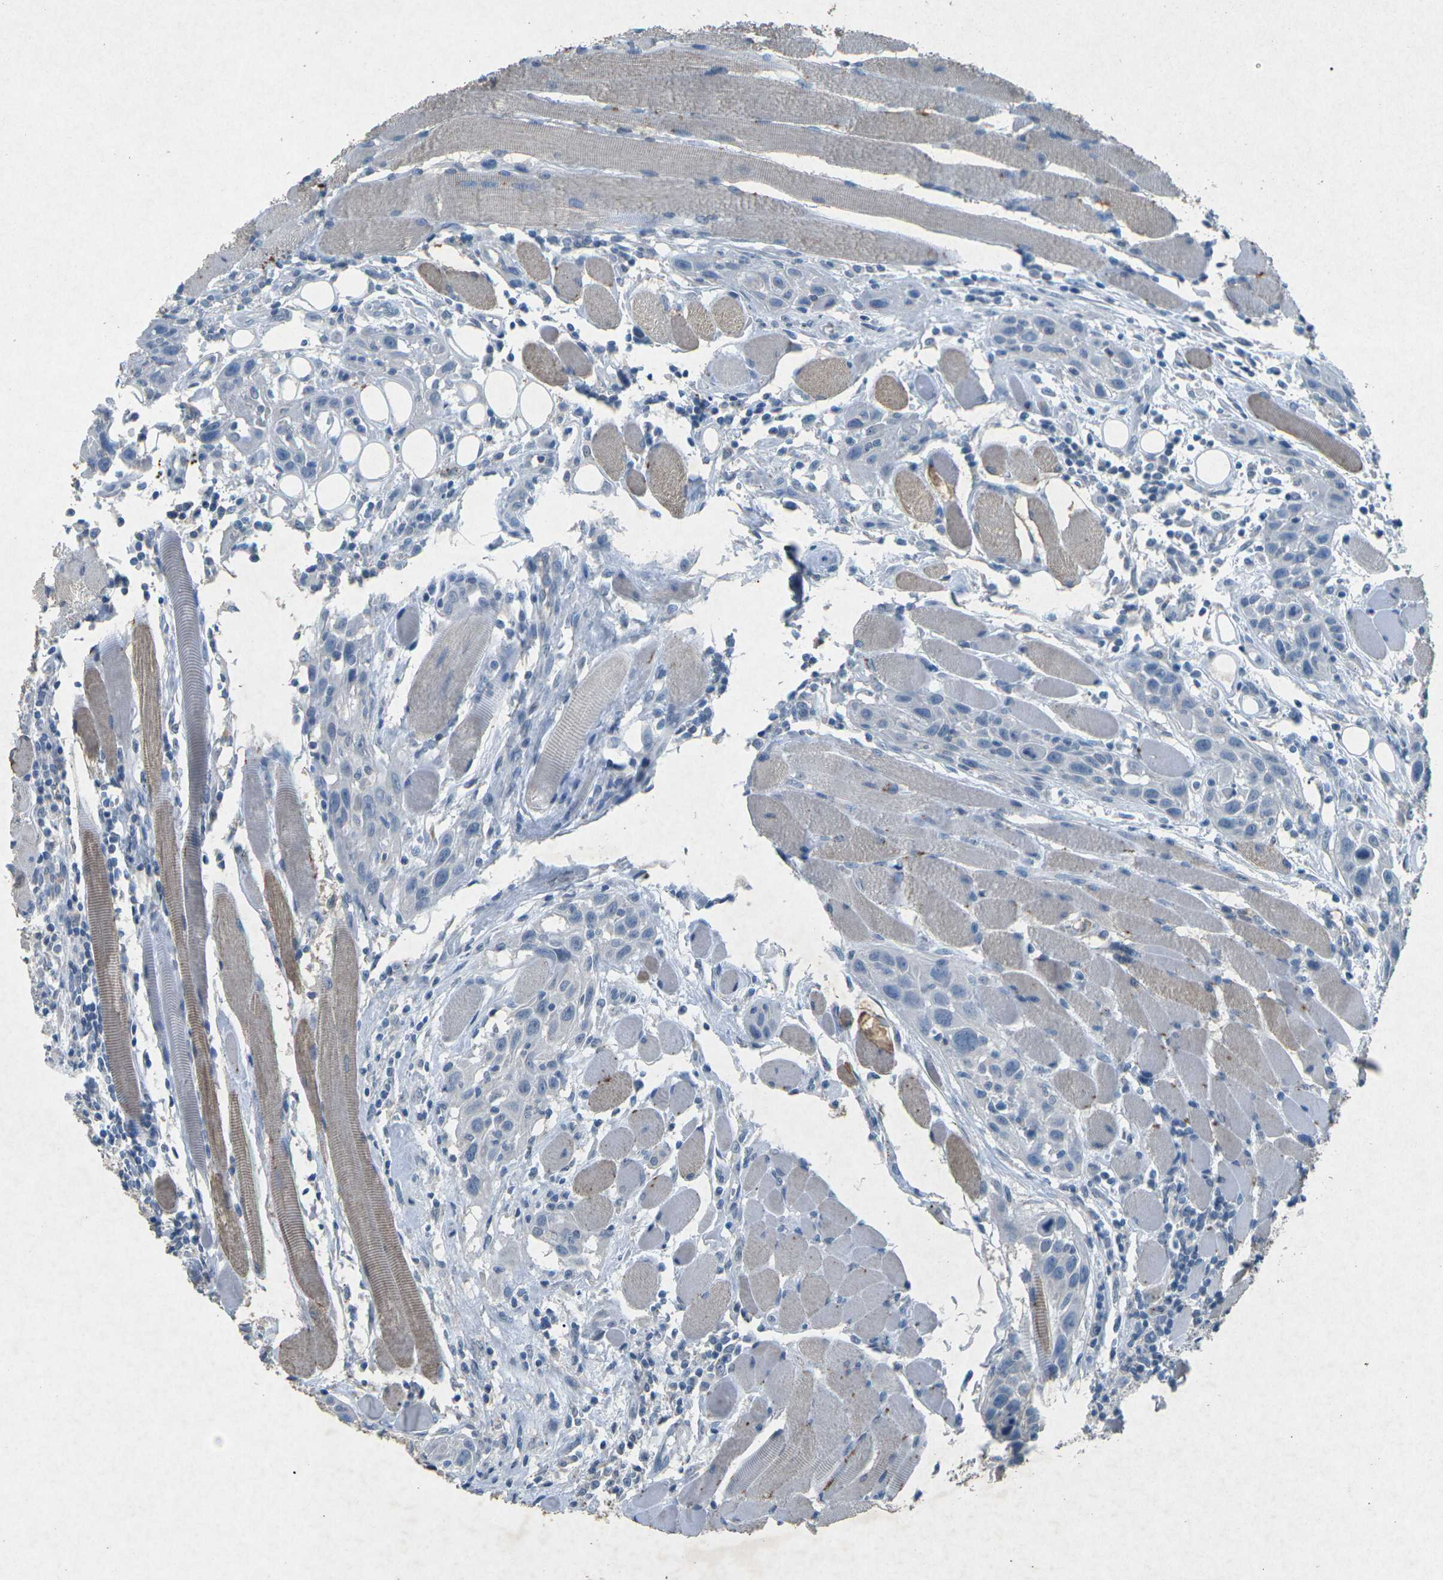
{"staining": {"intensity": "negative", "quantity": "none", "location": "none"}, "tissue": "head and neck cancer", "cell_type": "Tumor cells", "image_type": "cancer", "snomed": [{"axis": "morphology", "description": "Squamous cell carcinoma, NOS"}, {"axis": "topography", "description": "Oral tissue"}, {"axis": "topography", "description": "Head-Neck"}], "caption": "Human squamous cell carcinoma (head and neck) stained for a protein using immunohistochemistry exhibits no positivity in tumor cells.", "gene": "A1BG", "patient": {"sex": "female", "age": 50}}